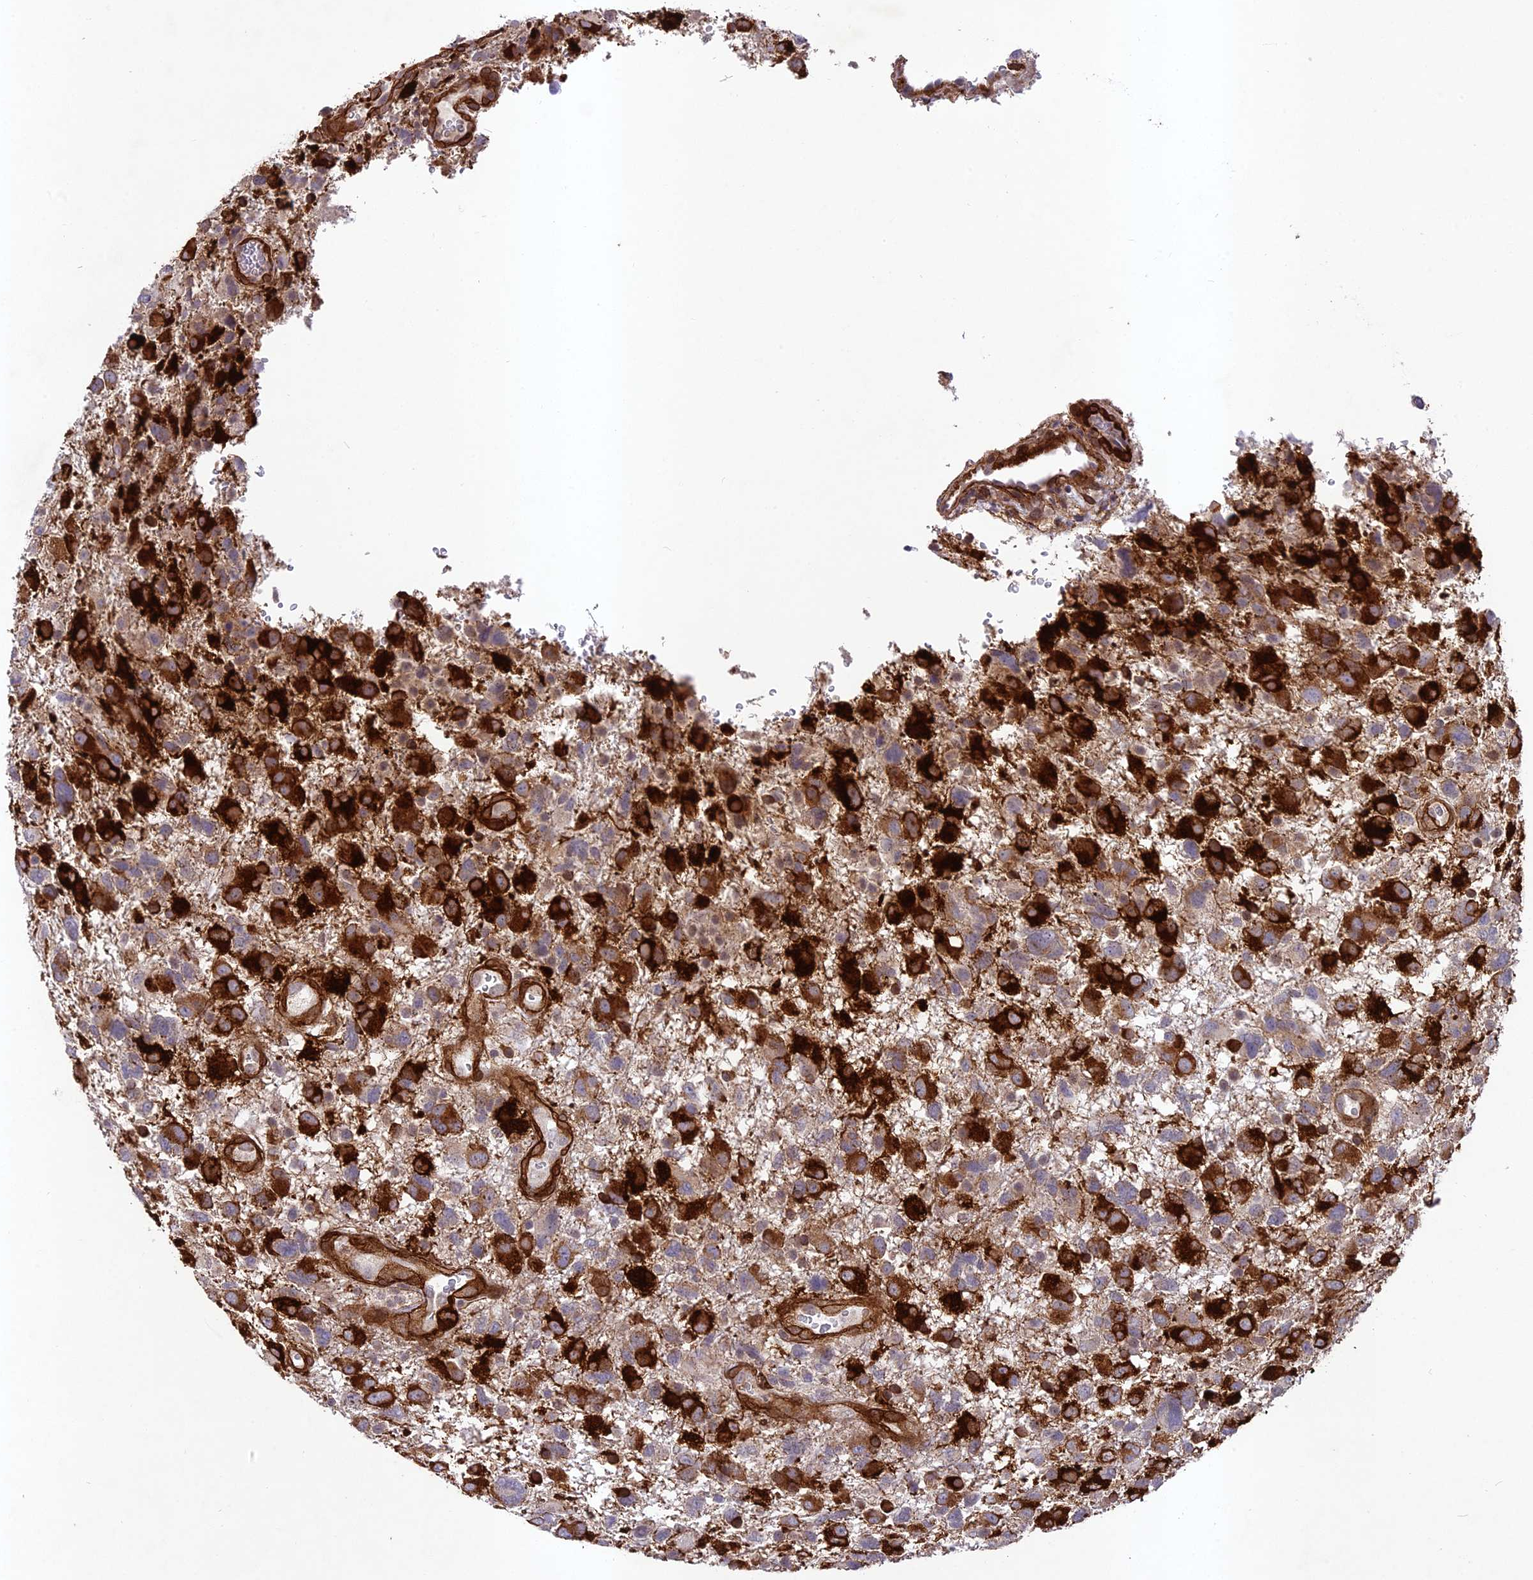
{"staining": {"intensity": "strong", "quantity": "25%-75%", "location": "cytoplasmic/membranous"}, "tissue": "glioma", "cell_type": "Tumor cells", "image_type": "cancer", "snomed": [{"axis": "morphology", "description": "Glioma, malignant, High grade"}, {"axis": "topography", "description": "Brain"}], "caption": "A brown stain highlights strong cytoplasmic/membranous positivity of a protein in human malignant glioma (high-grade) tumor cells.", "gene": "TNS1", "patient": {"sex": "male", "age": 61}}